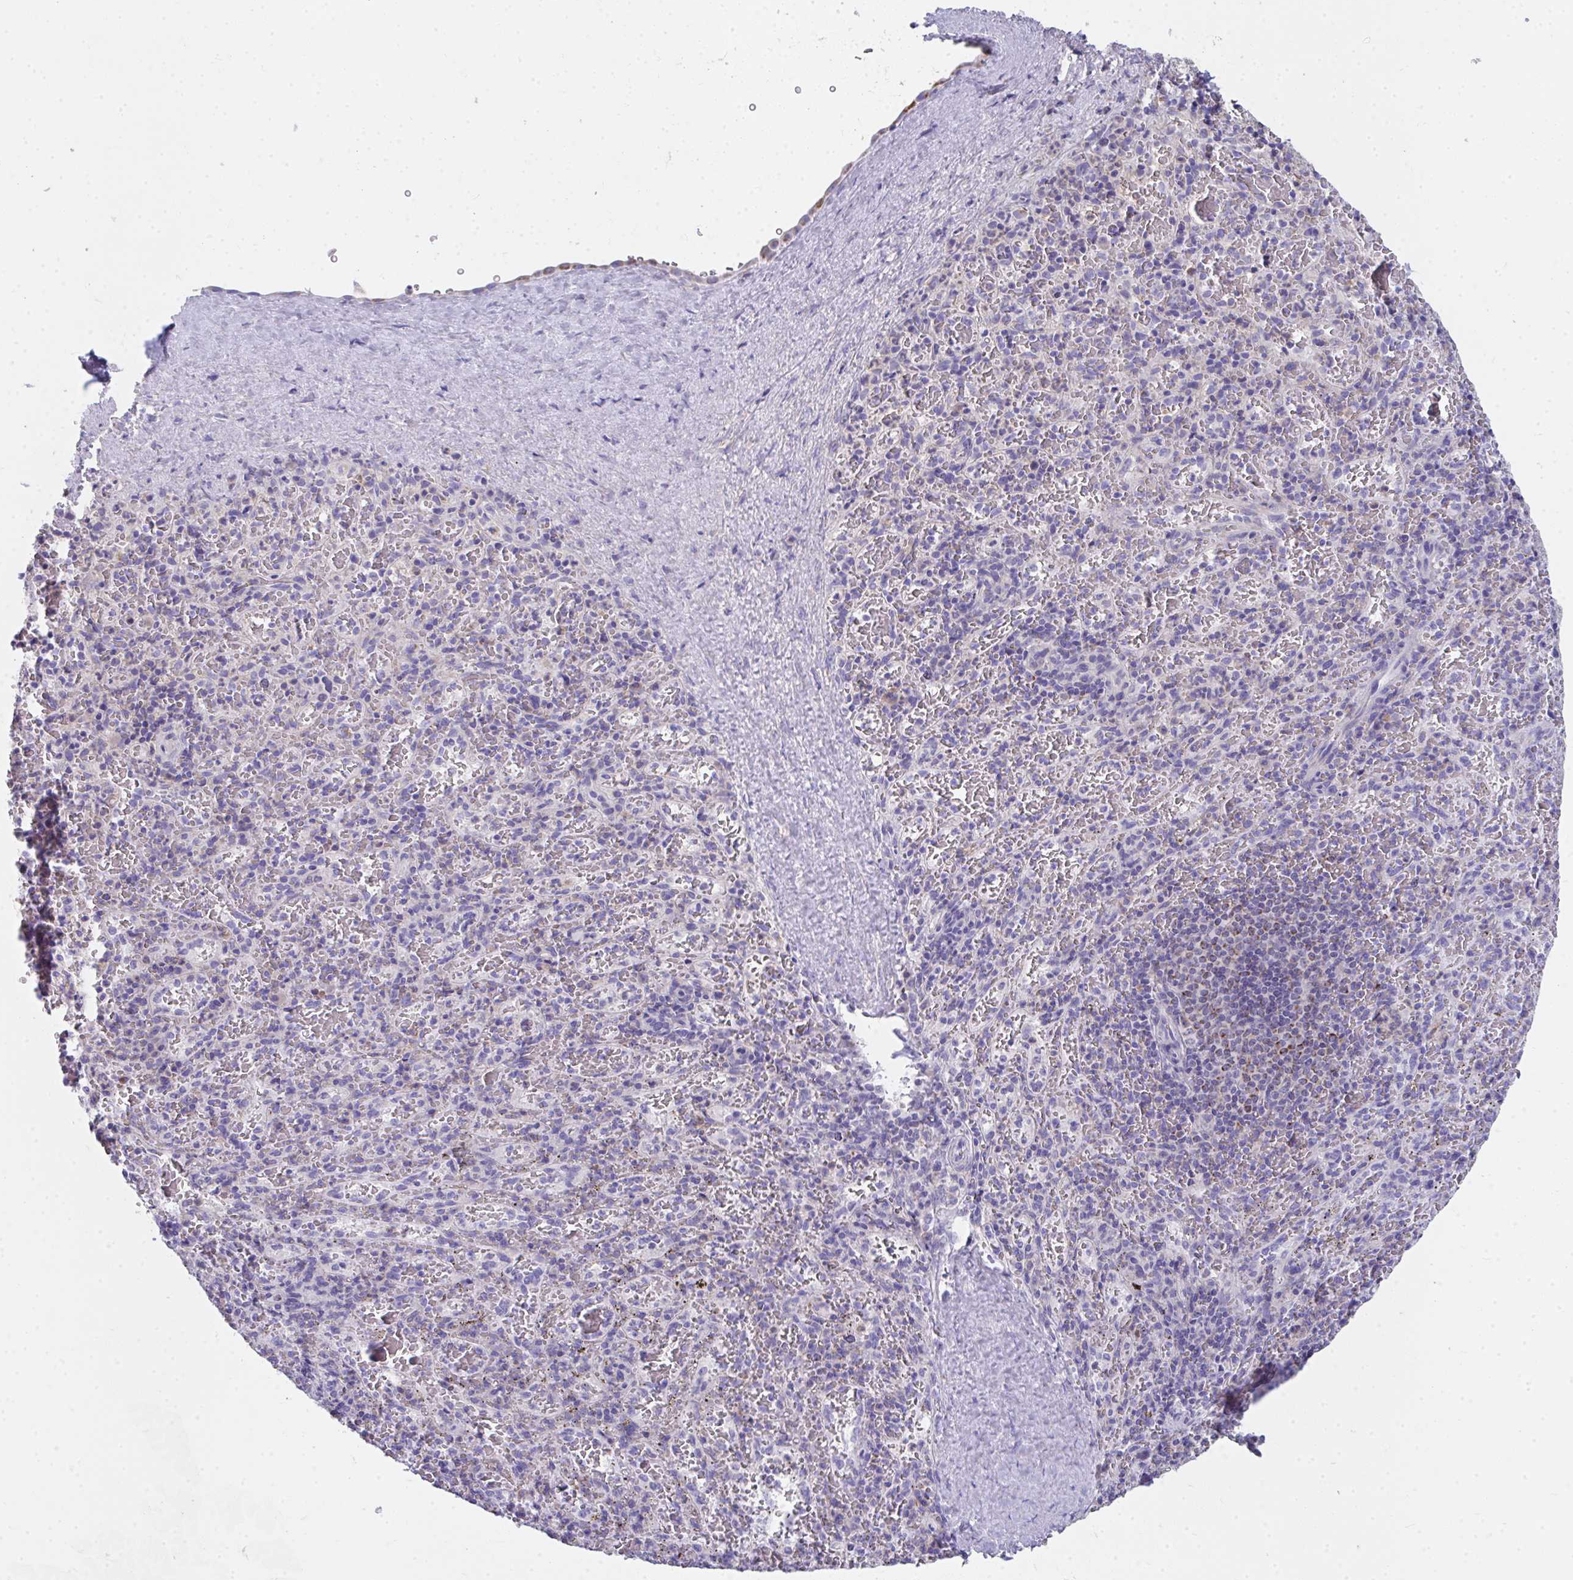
{"staining": {"intensity": "negative", "quantity": "none", "location": "none"}, "tissue": "spleen", "cell_type": "Cells in red pulp", "image_type": "normal", "snomed": [{"axis": "morphology", "description": "Normal tissue, NOS"}, {"axis": "topography", "description": "Spleen"}], "caption": "An immunohistochemistry photomicrograph of benign spleen is shown. There is no staining in cells in red pulp of spleen. The staining is performed using DAB (3,3'-diaminobenzidine) brown chromogen with nuclei counter-stained in using hematoxylin.", "gene": "COA5", "patient": {"sex": "male", "age": 57}}